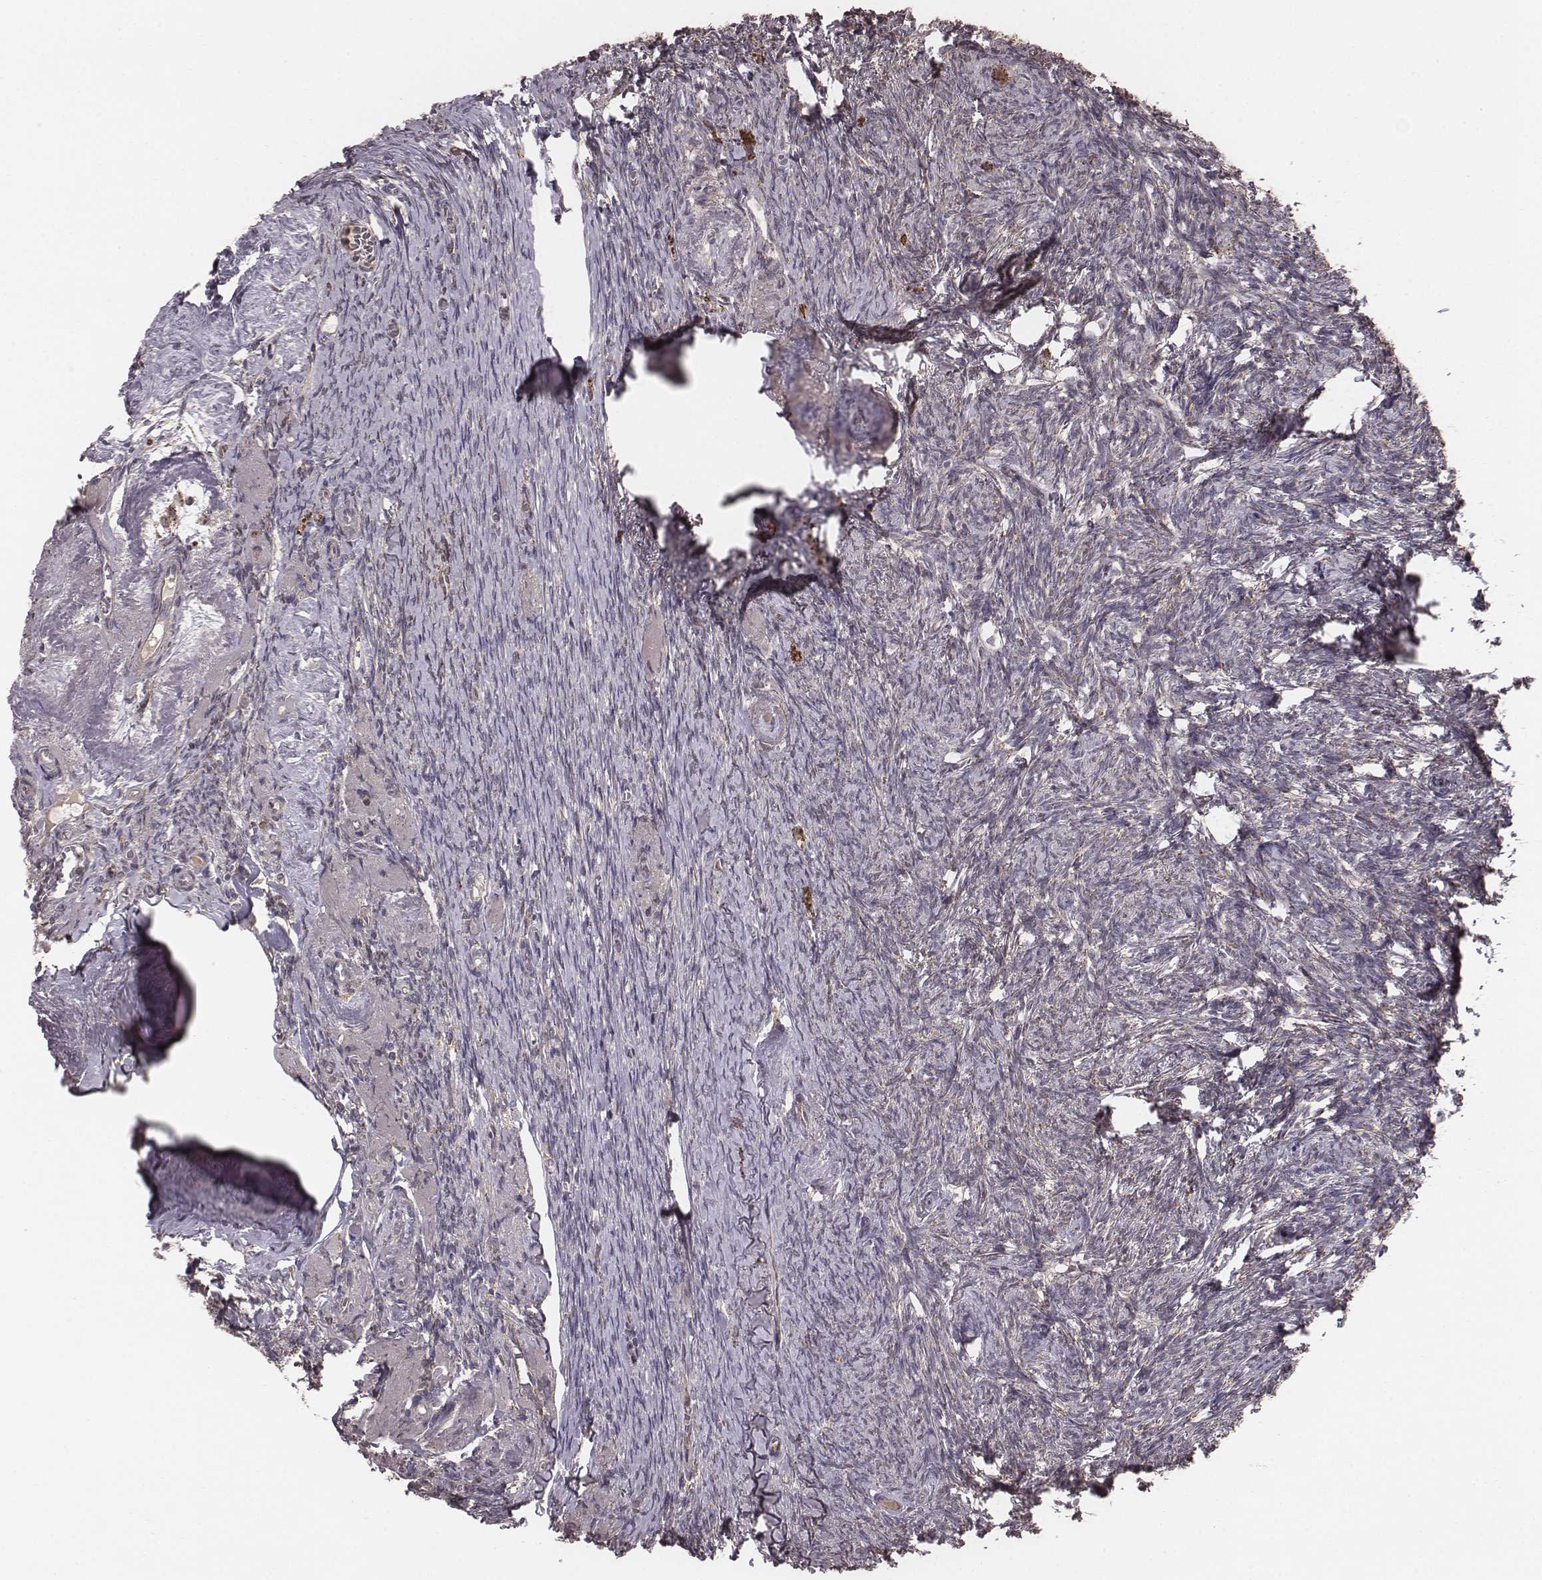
{"staining": {"intensity": "strong", "quantity": ">75%", "location": "cytoplasmic/membranous"}, "tissue": "ovary", "cell_type": "Follicle cells", "image_type": "normal", "snomed": [{"axis": "morphology", "description": "Normal tissue, NOS"}, {"axis": "topography", "description": "Ovary"}], "caption": "IHC of unremarkable ovary reveals high levels of strong cytoplasmic/membranous positivity in about >75% of follicle cells.", "gene": "PDCD2L", "patient": {"sex": "female", "age": 72}}